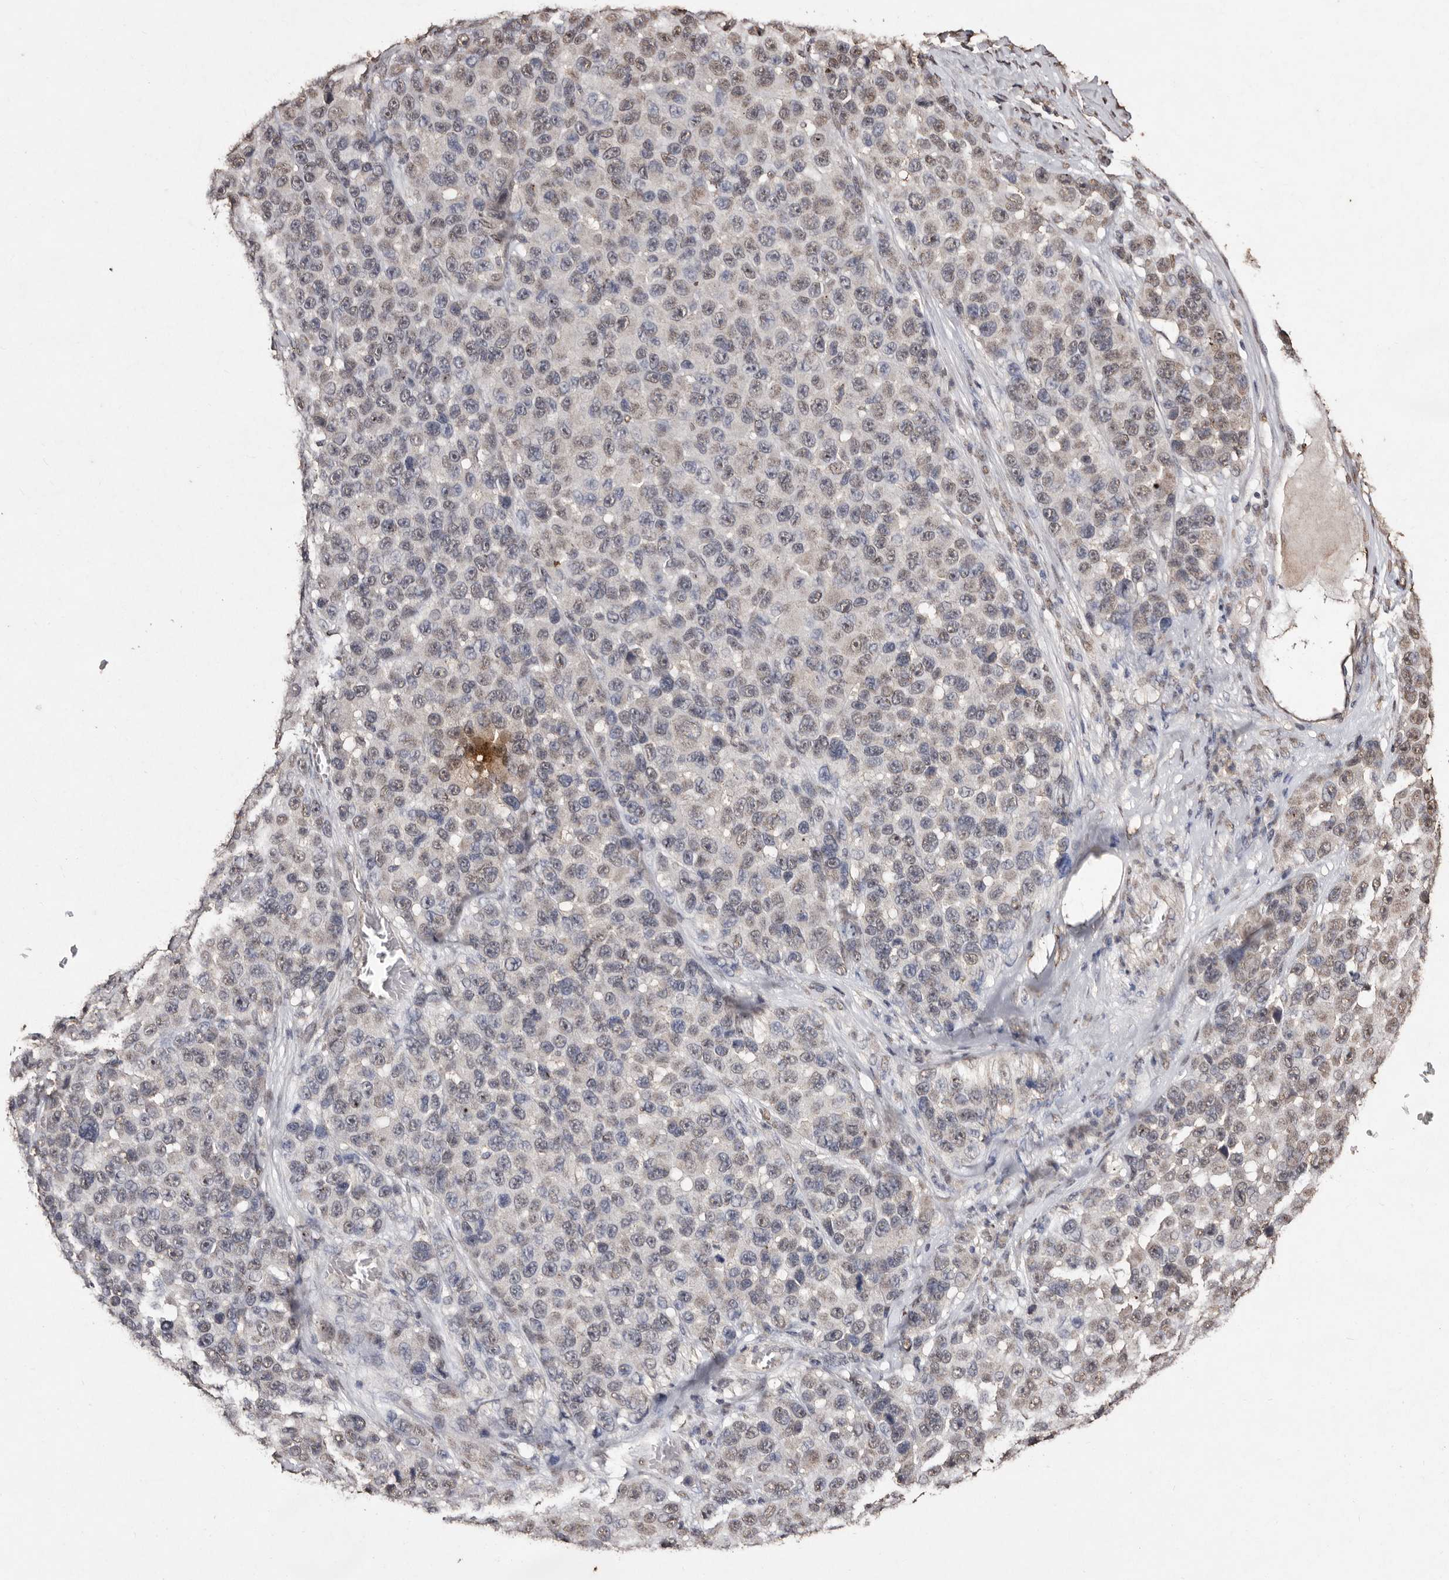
{"staining": {"intensity": "moderate", "quantity": "25%-75%", "location": "nuclear"}, "tissue": "melanoma", "cell_type": "Tumor cells", "image_type": "cancer", "snomed": [{"axis": "morphology", "description": "Malignant melanoma, NOS"}, {"axis": "topography", "description": "Skin"}], "caption": "This image demonstrates immunohistochemistry (IHC) staining of malignant melanoma, with medium moderate nuclear positivity in about 25%-75% of tumor cells.", "gene": "ERBB4", "patient": {"sex": "male", "age": 53}}